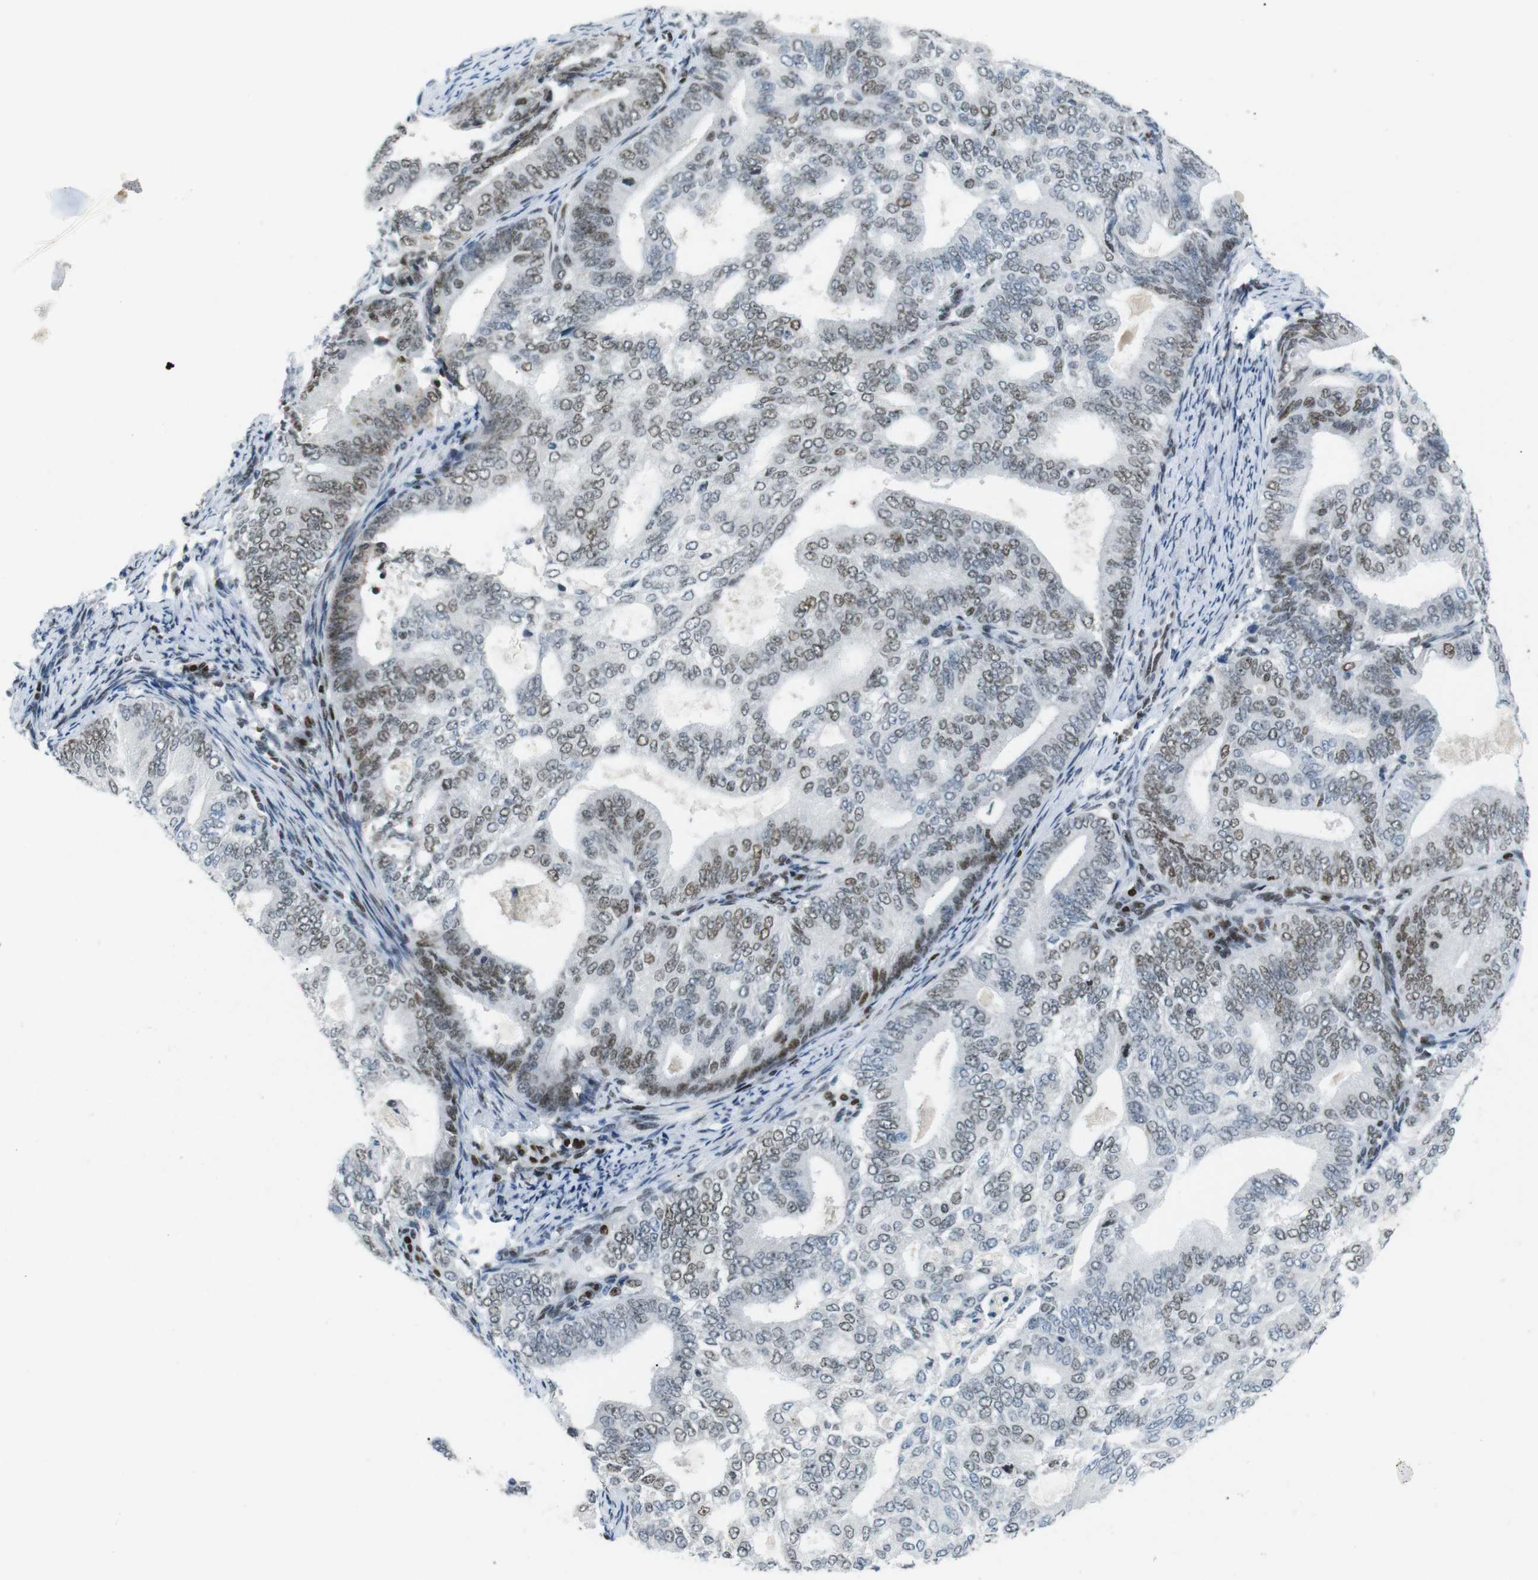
{"staining": {"intensity": "weak", "quantity": "25%-75%", "location": "nuclear"}, "tissue": "endometrial cancer", "cell_type": "Tumor cells", "image_type": "cancer", "snomed": [{"axis": "morphology", "description": "Adenocarcinoma, NOS"}, {"axis": "topography", "description": "Endometrium"}], "caption": "Protein expression analysis of human endometrial cancer reveals weak nuclear positivity in approximately 25%-75% of tumor cells. (DAB (3,3'-diaminobenzidine) = brown stain, brightfield microscopy at high magnification).", "gene": "RIOX2", "patient": {"sex": "female", "age": 58}}